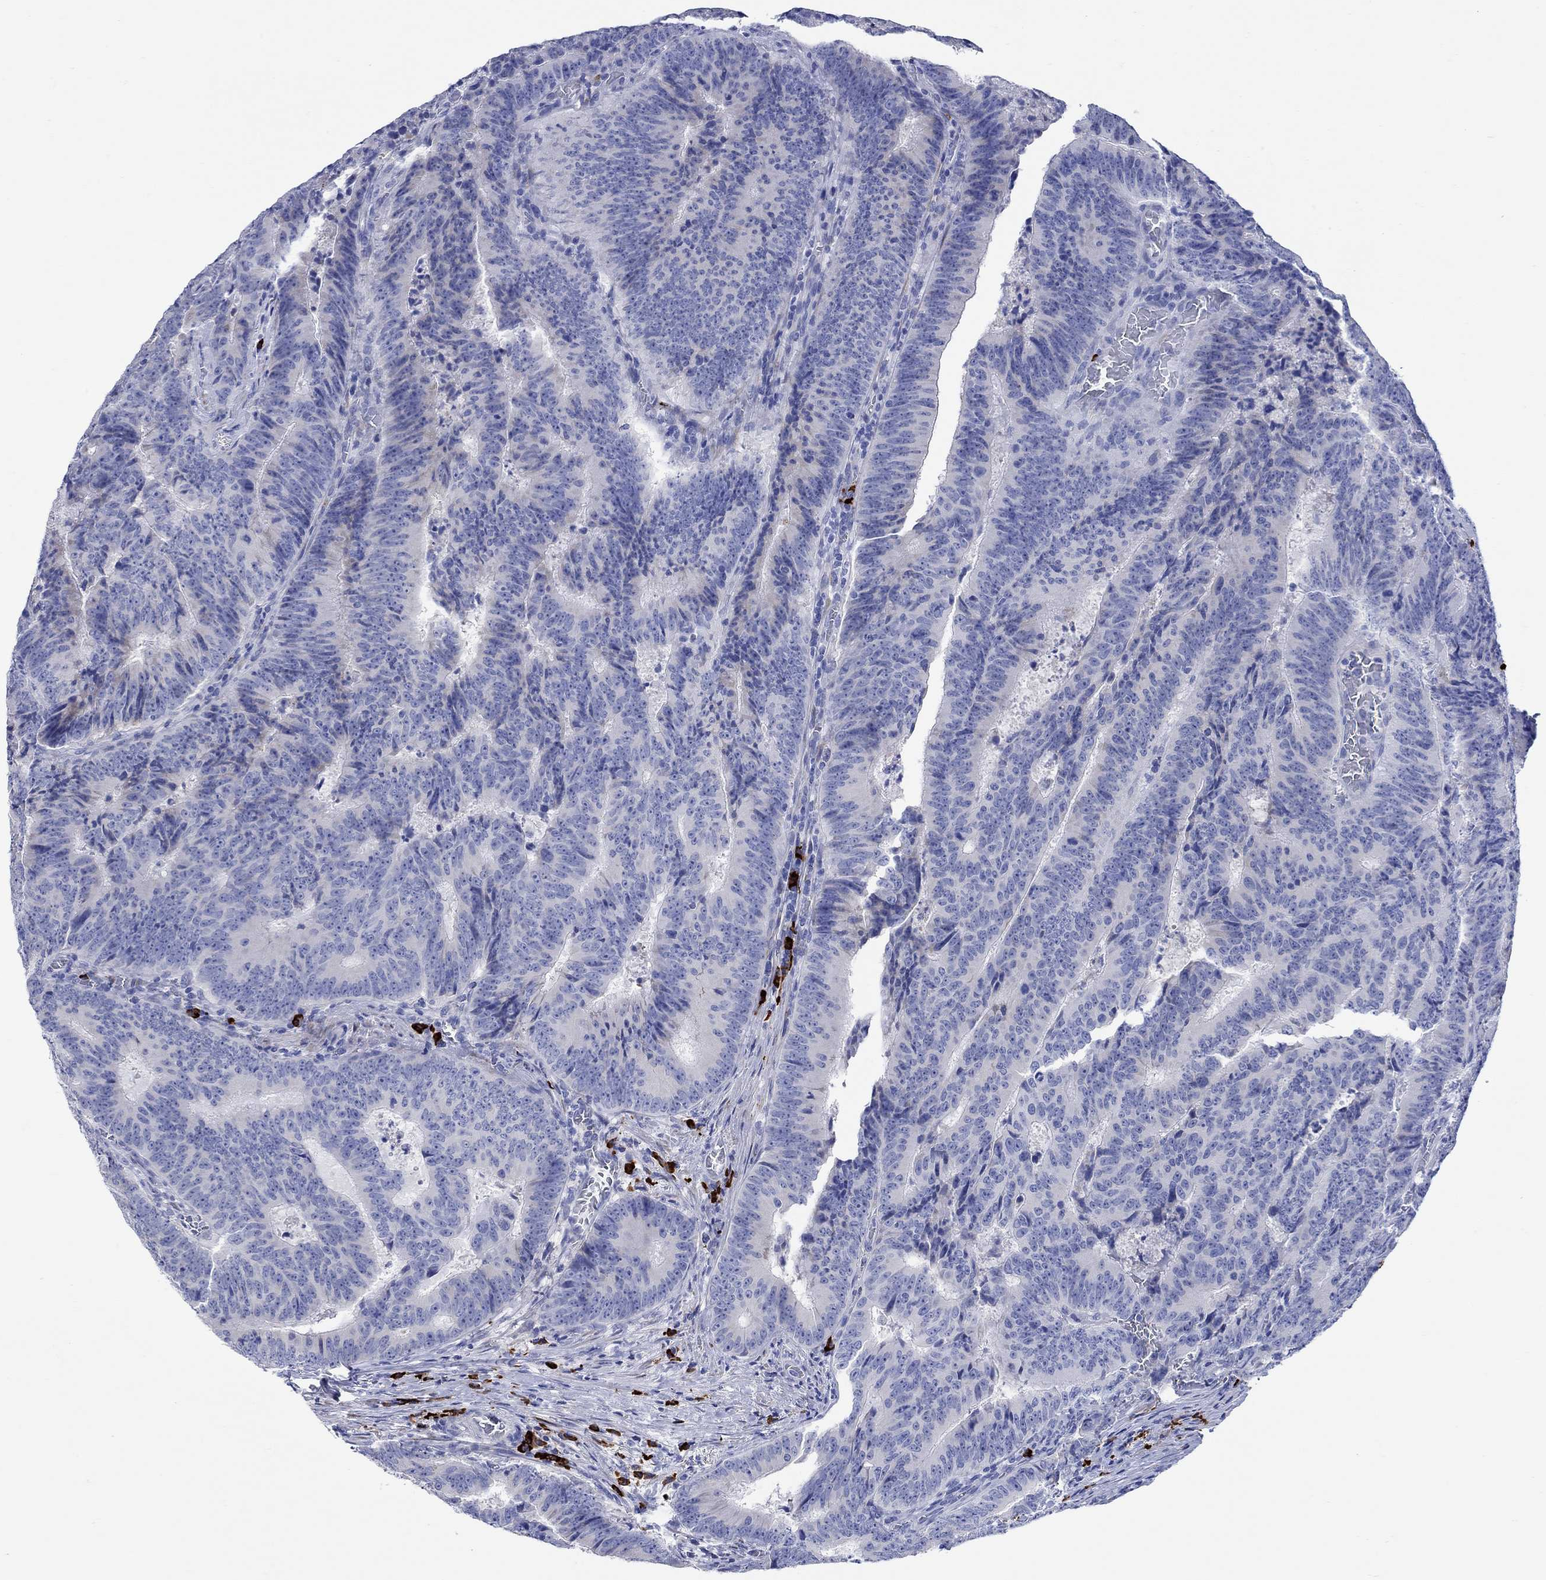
{"staining": {"intensity": "negative", "quantity": "none", "location": "none"}, "tissue": "colorectal cancer", "cell_type": "Tumor cells", "image_type": "cancer", "snomed": [{"axis": "morphology", "description": "Adenocarcinoma, NOS"}, {"axis": "topography", "description": "Colon"}], "caption": "This is an immunohistochemistry image of colorectal cancer (adenocarcinoma). There is no positivity in tumor cells.", "gene": "P2RY6", "patient": {"sex": "female", "age": 82}}